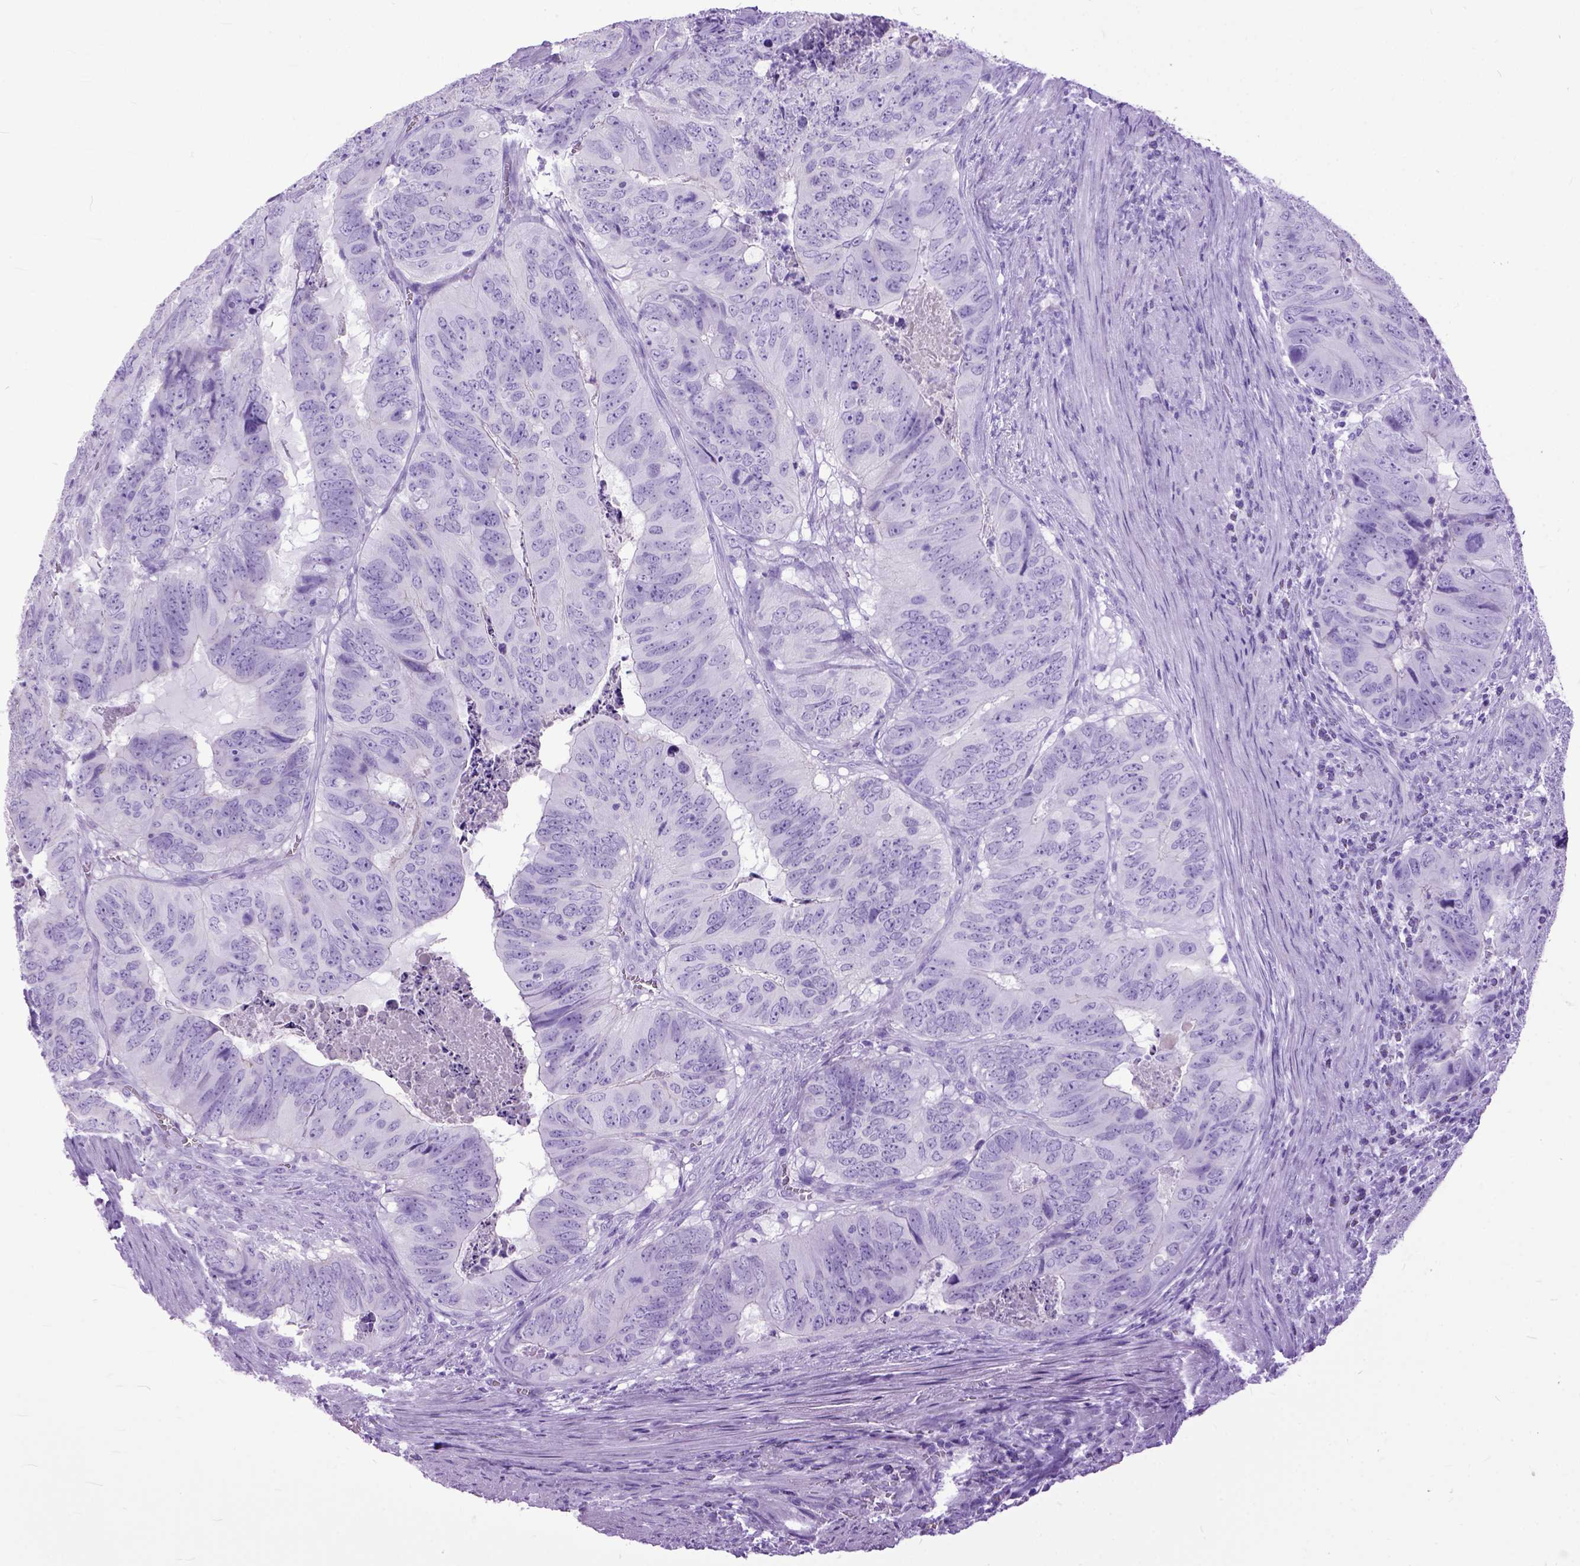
{"staining": {"intensity": "negative", "quantity": "none", "location": "none"}, "tissue": "colorectal cancer", "cell_type": "Tumor cells", "image_type": "cancer", "snomed": [{"axis": "morphology", "description": "Adenocarcinoma, NOS"}, {"axis": "topography", "description": "Colon"}], "caption": "Immunohistochemical staining of colorectal cancer shows no significant positivity in tumor cells.", "gene": "GNGT1", "patient": {"sex": "male", "age": 79}}